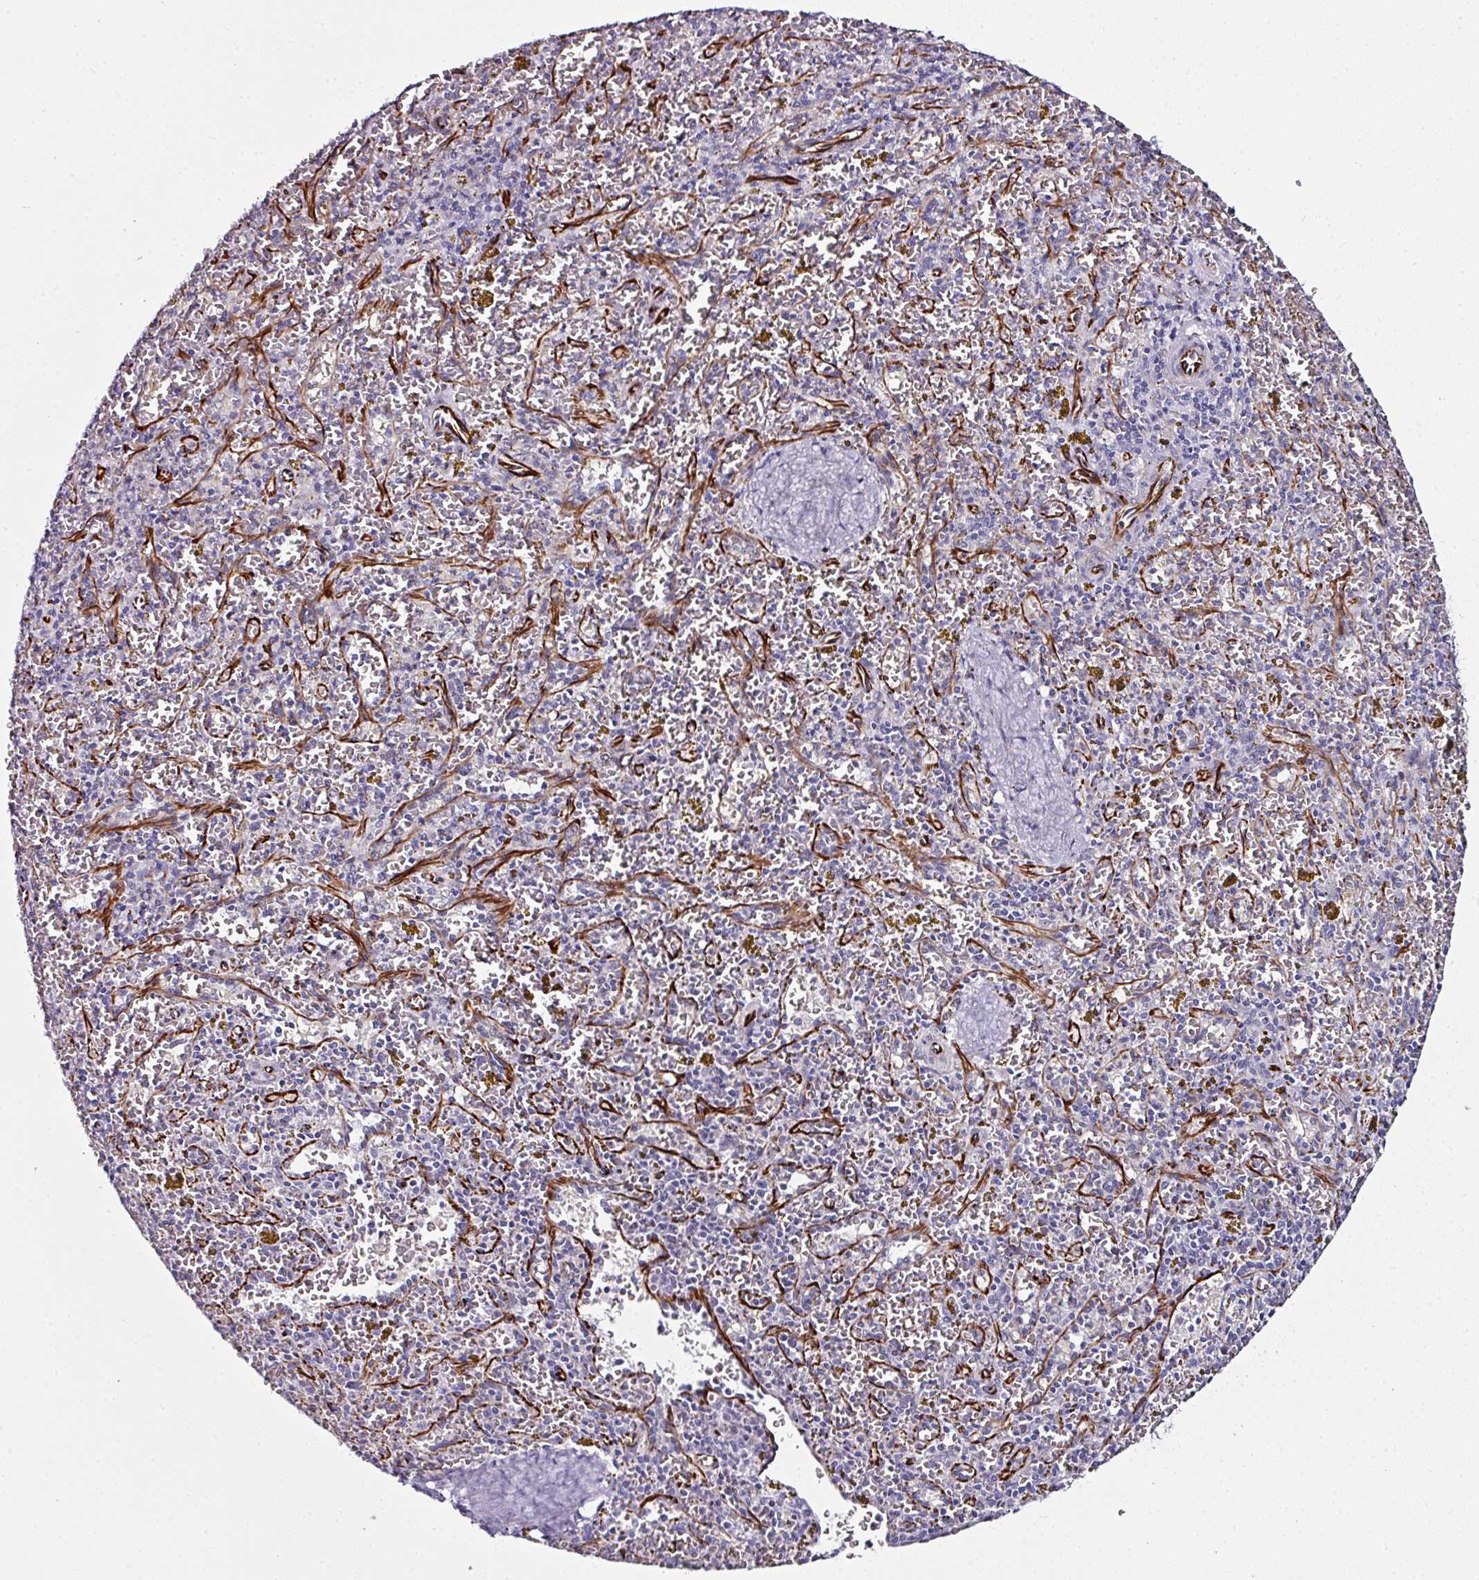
{"staining": {"intensity": "negative", "quantity": "none", "location": "none"}, "tissue": "spleen", "cell_type": "Cells in red pulp", "image_type": "normal", "snomed": [{"axis": "morphology", "description": "Normal tissue, NOS"}, {"axis": "topography", "description": "Spleen"}], "caption": "Cells in red pulp show no significant expression in normal spleen. (DAB IHC, high magnification).", "gene": "TMPRSS9", "patient": {"sex": "male", "age": 57}}